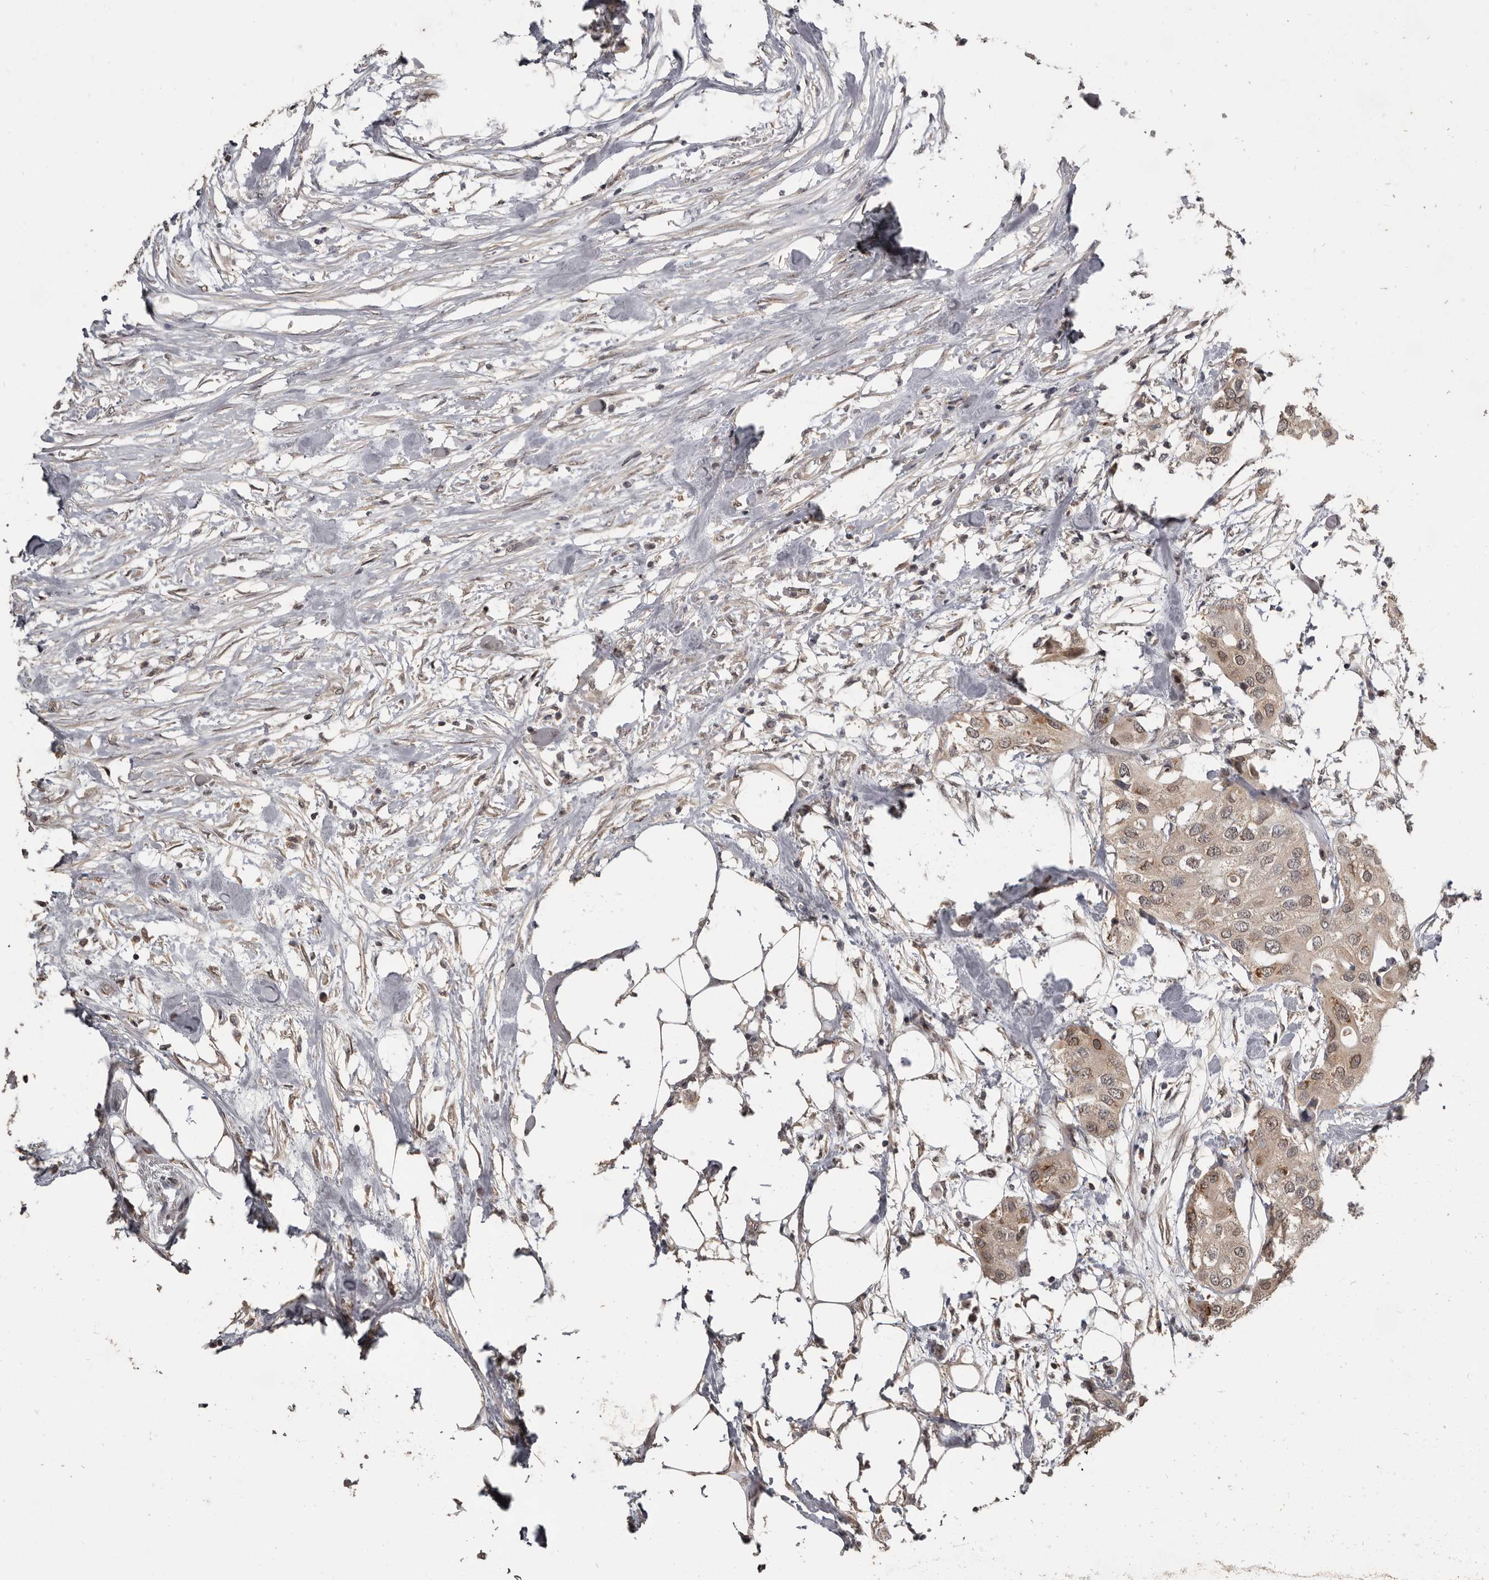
{"staining": {"intensity": "moderate", "quantity": ">75%", "location": "cytoplasmic/membranous,nuclear"}, "tissue": "urothelial cancer", "cell_type": "Tumor cells", "image_type": "cancer", "snomed": [{"axis": "morphology", "description": "Urothelial carcinoma, High grade"}, {"axis": "topography", "description": "Urinary bladder"}], "caption": "An IHC image of tumor tissue is shown. Protein staining in brown shows moderate cytoplasmic/membranous and nuclear positivity in urothelial carcinoma (high-grade) within tumor cells. The staining was performed using DAB, with brown indicating positive protein expression. Nuclei are stained blue with hematoxylin.", "gene": "ZFP14", "patient": {"sex": "male", "age": 64}}